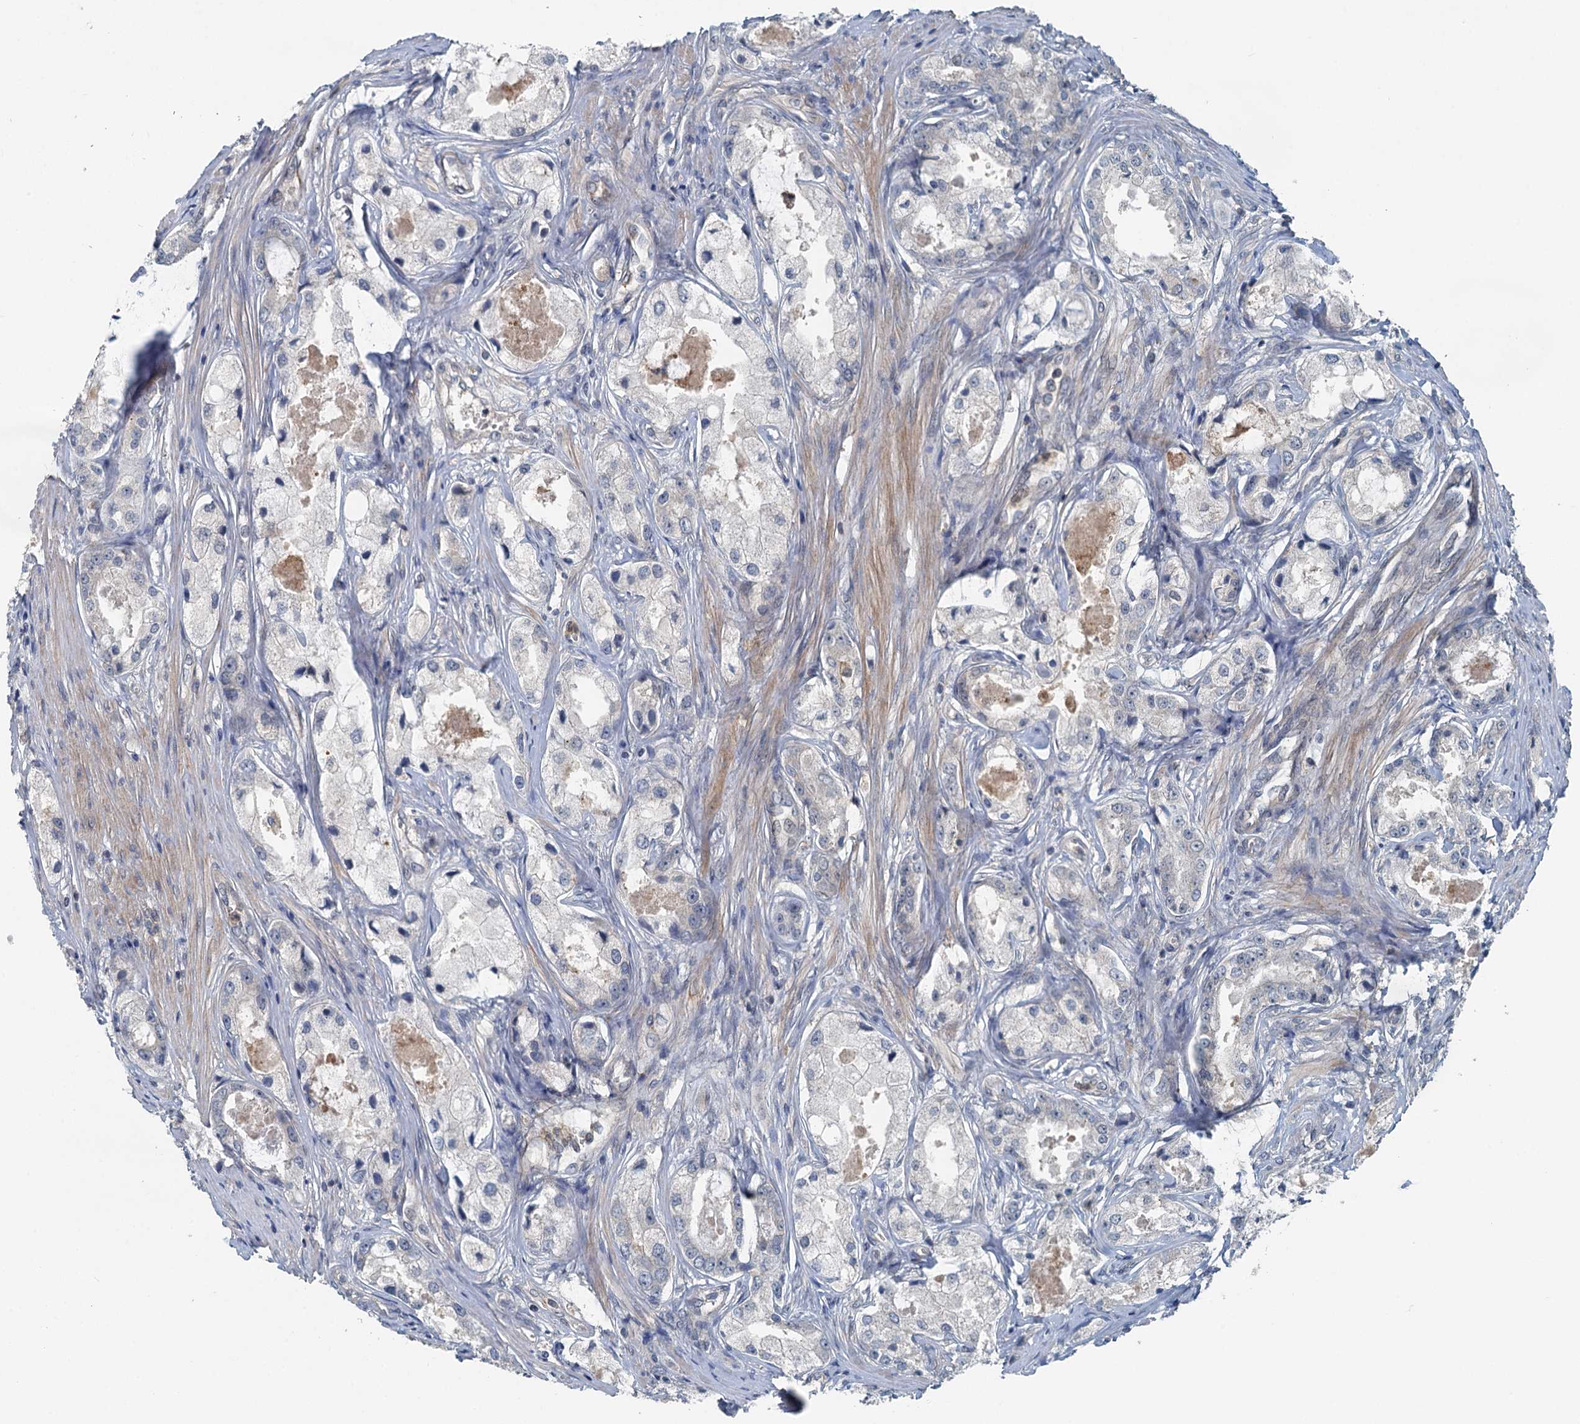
{"staining": {"intensity": "negative", "quantity": "none", "location": "none"}, "tissue": "prostate cancer", "cell_type": "Tumor cells", "image_type": "cancer", "snomed": [{"axis": "morphology", "description": "Adenocarcinoma, Low grade"}, {"axis": "topography", "description": "Prostate"}], "caption": "This is an IHC photomicrograph of human prostate cancer (low-grade adenocarcinoma). There is no staining in tumor cells.", "gene": "GCLM", "patient": {"sex": "male", "age": 68}}